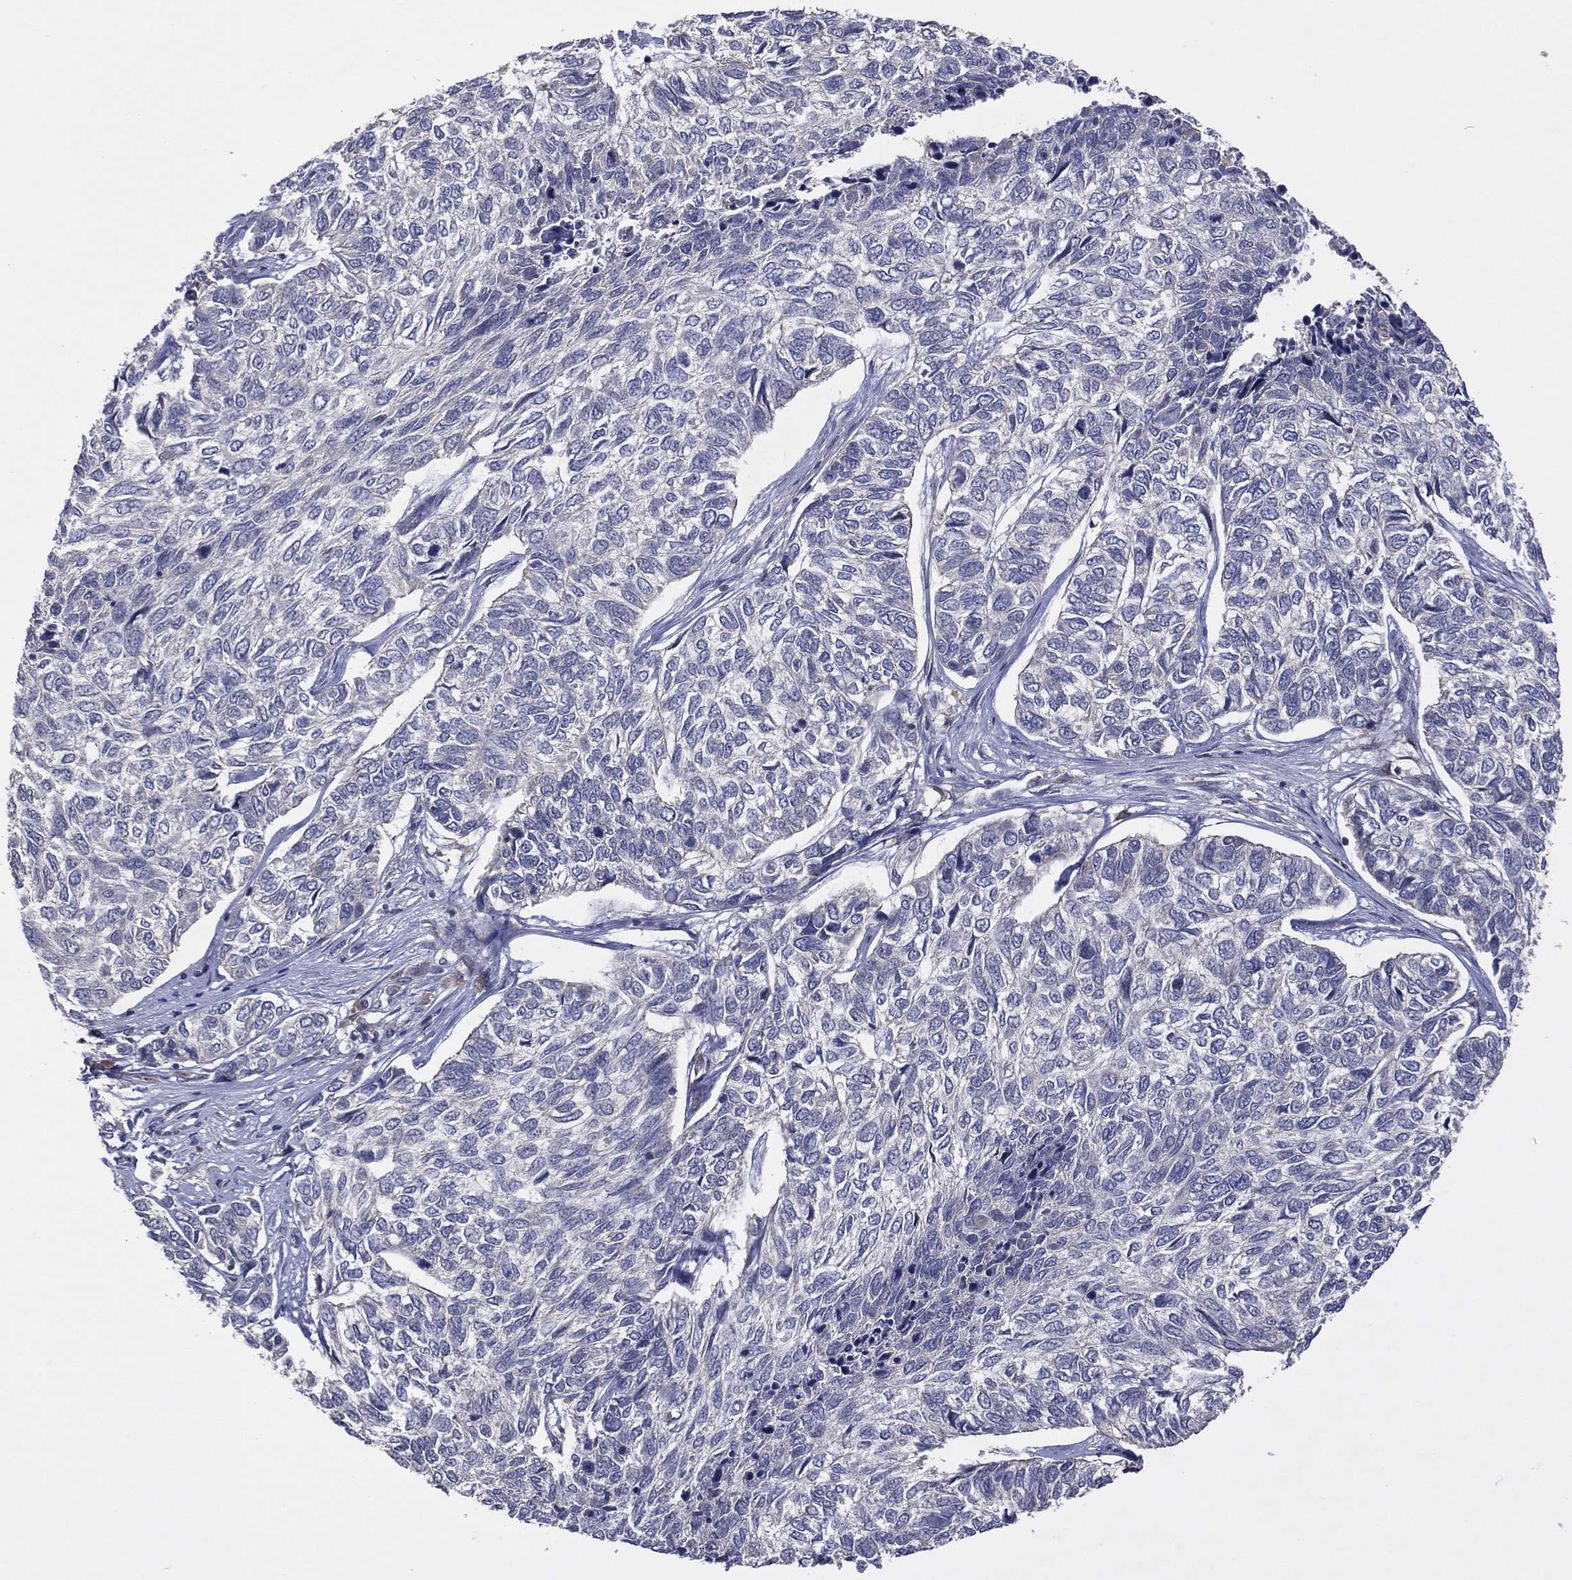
{"staining": {"intensity": "negative", "quantity": "none", "location": "none"}, "tissue": "skin cancer", "cell_type": "Tumor cells", "image_type": "cancer", "snomed": [{"axis": "morphology", "description": "Basal cell carcinoma"}, {"axis": "topography", "description": "Skin"}], "caption": "Skin cancer (basal cell carcinoma) was stained to show a protein in brown. There is no significant staining in tumor cells.", "gene": "STARD3", "patient": {"sex": "female", "age": 65}}